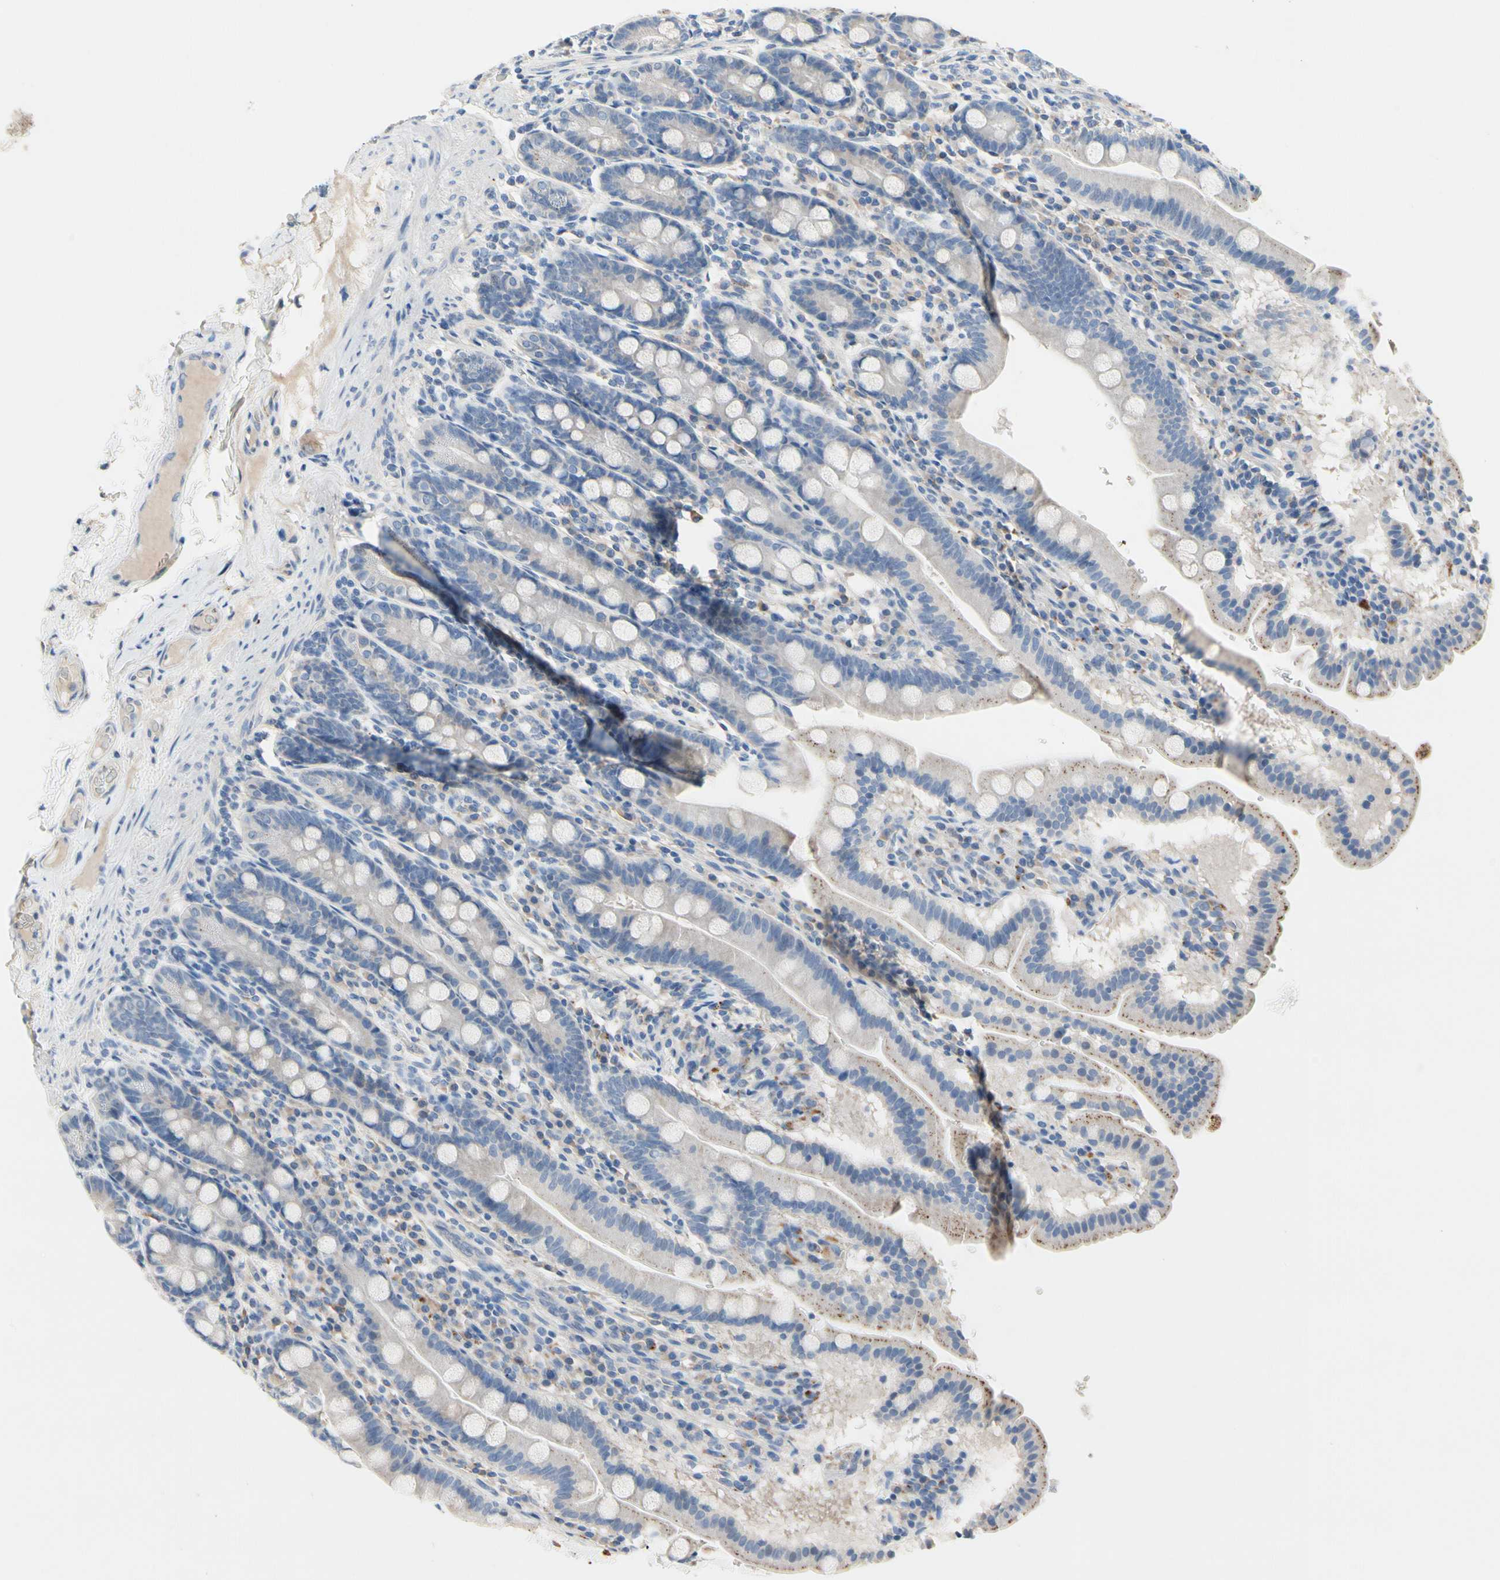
{"staining": {"intensity": "moderate", "quantity": "25%-75%", "location": "cytoplasmic/membranous"}, "tissue": "duodenum", "cell_type": "Glandular cells", "image_type": "normal", "snomed": [{"axis": "morphology", "description": "Normal tissue, NOS"}, {"axis": "topography", "description": "Duodenum"}], "caption": "IHC staining of benign duodenum, which demonstrates medium levels of moderate cytoplasmic/membranous positivity in approximately 25%-75% of glandular cells indicating moderate cytoplasmic/membranous protein positivity. The staining was performed using DAB (brown) for protein detection and nuclei were counterstained in hematoxylin (blue).", "gene": "RETSAT", "patient": {"sex": "male", "age": 50}}